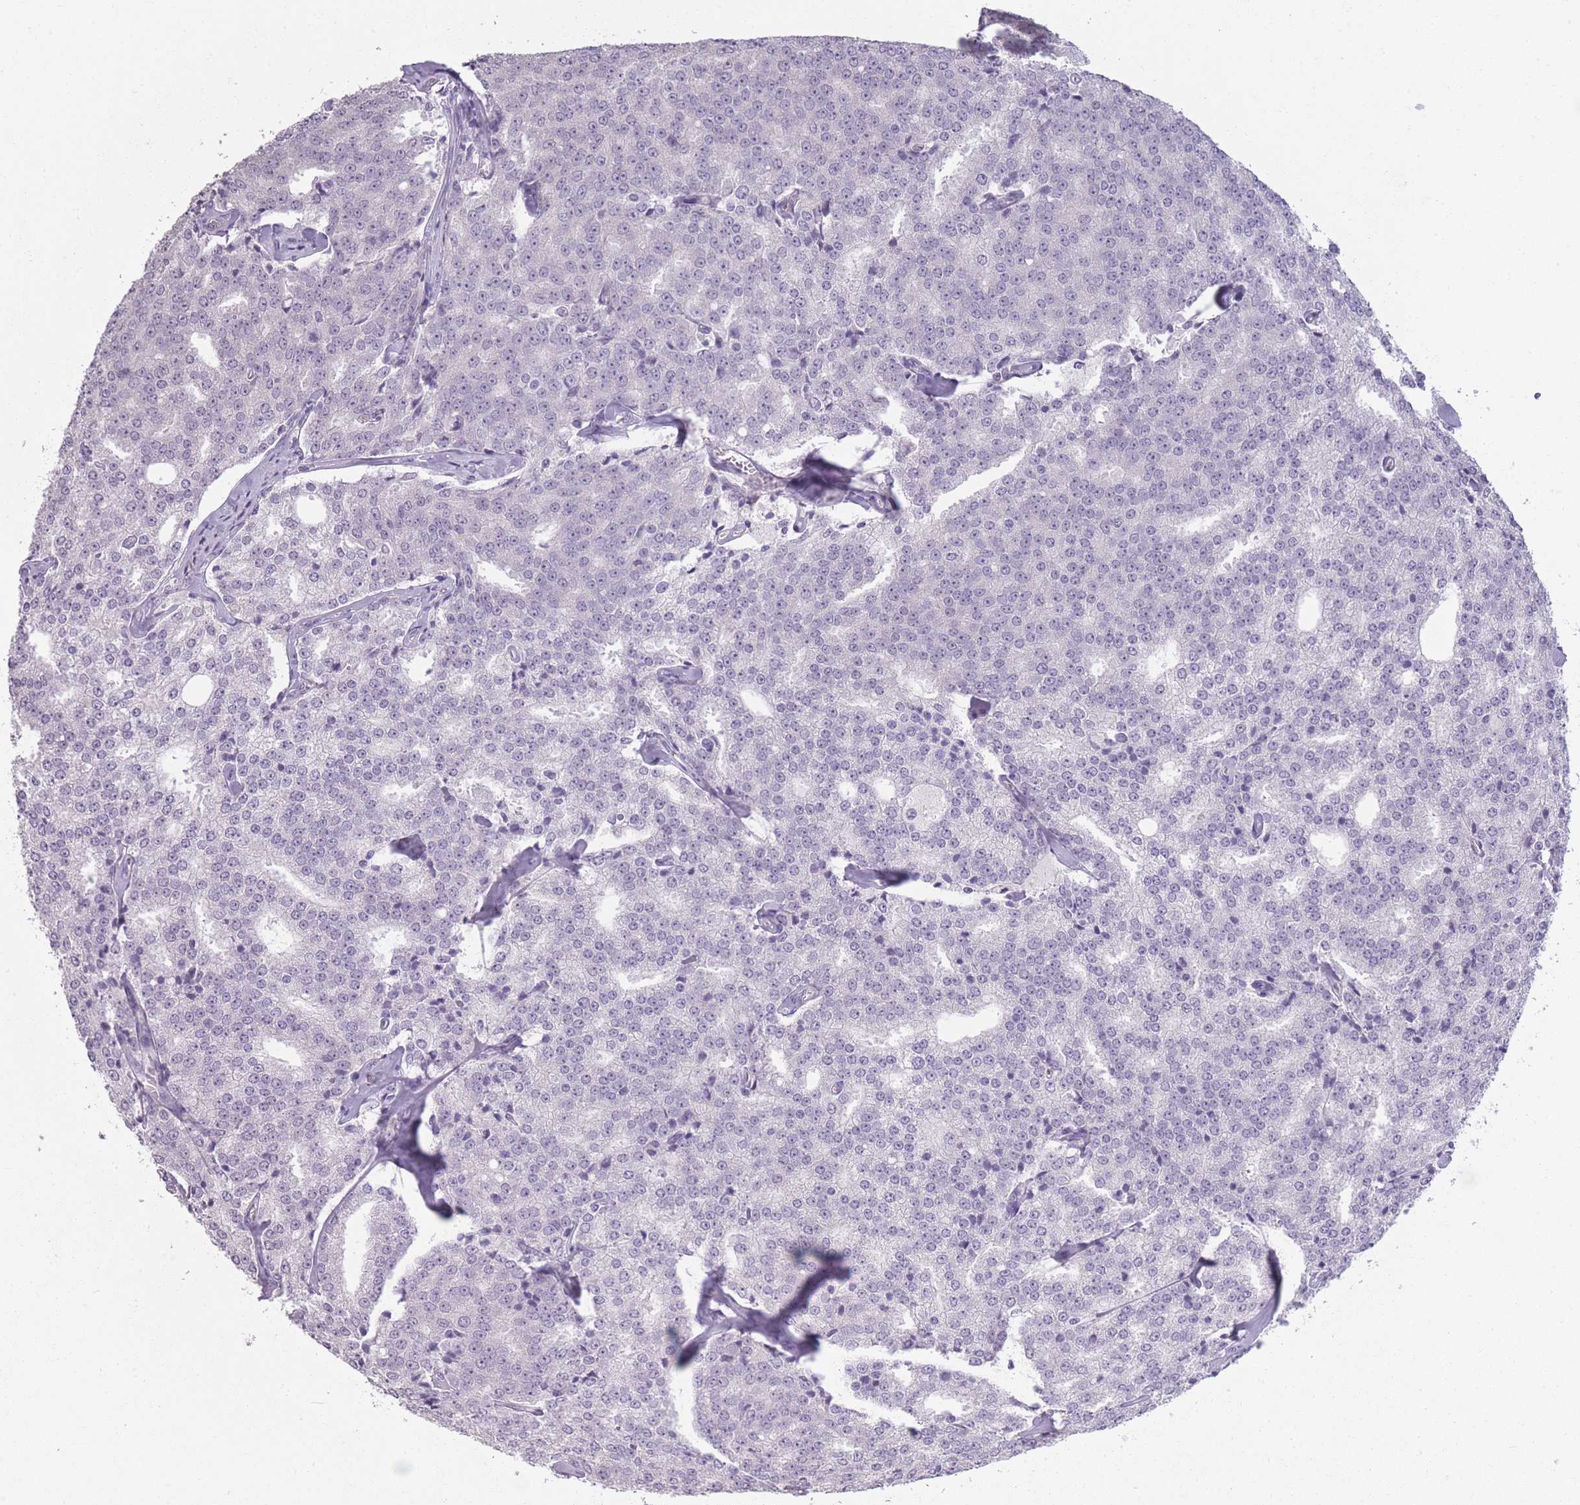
{"staining": {"intensity": "negative", "quantity": "none", "location": "none"}, "tissue": "prostate cancer", "cell_type": "Tumor cells", "image_type": "cancer", "snomed": [{"axis": "morphology", "description": "Adenocarcinoma, Low grade"}, {"axis": "topography", "description": "Prostate"}], "caption": "This is a histopathology image of IHC staining of prostate cancer, which shows no positivity in tumor cells. The staining was performed using DAB to visualize the protein expression in brown, while the nuclei were stained in blue with hematoxylin (Magnification: 20x).", "gene": "ZBTB24", "patient": {"sex": "male", "age": 60}}